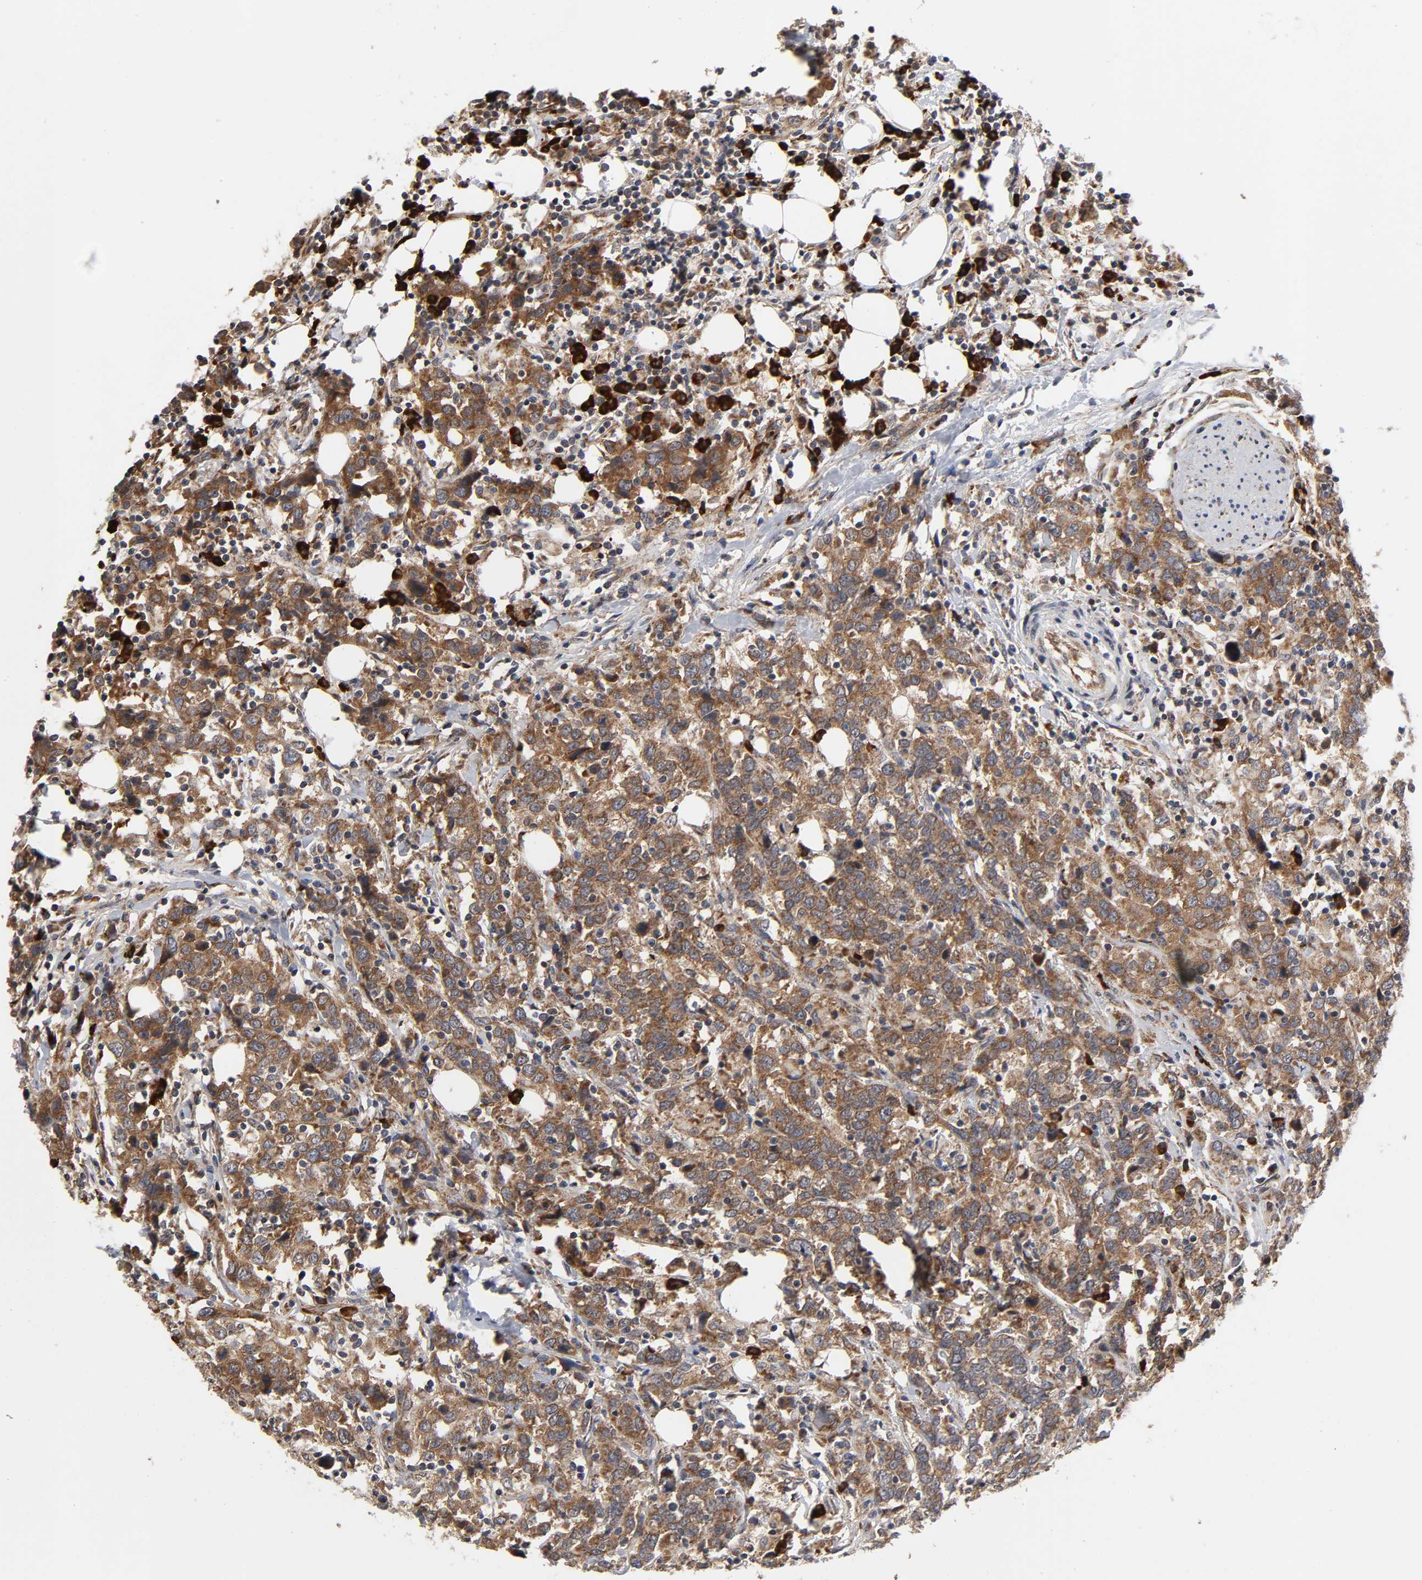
{"staining": {"intensity": "strong", "quantity": ">75%", "location": "cytoplasmic/membranous"}, "tissue": "urothelial cancer", "cell_type": "Tumor cells", "image_type": "cancer", "snomed": [{"axis": "morphology", "description": "Urothelial carcinoma, High grade"}, {"axis": "topography", "description": "Urinary bladder"}], "caption": "High-grade urothelial carcinoma tissue reveals strong cytoplasmic/membranous expression in approximately >75% of tumor cells", "gene": "SLC30A9", "patient": {"sex": "male", "age": 61}}